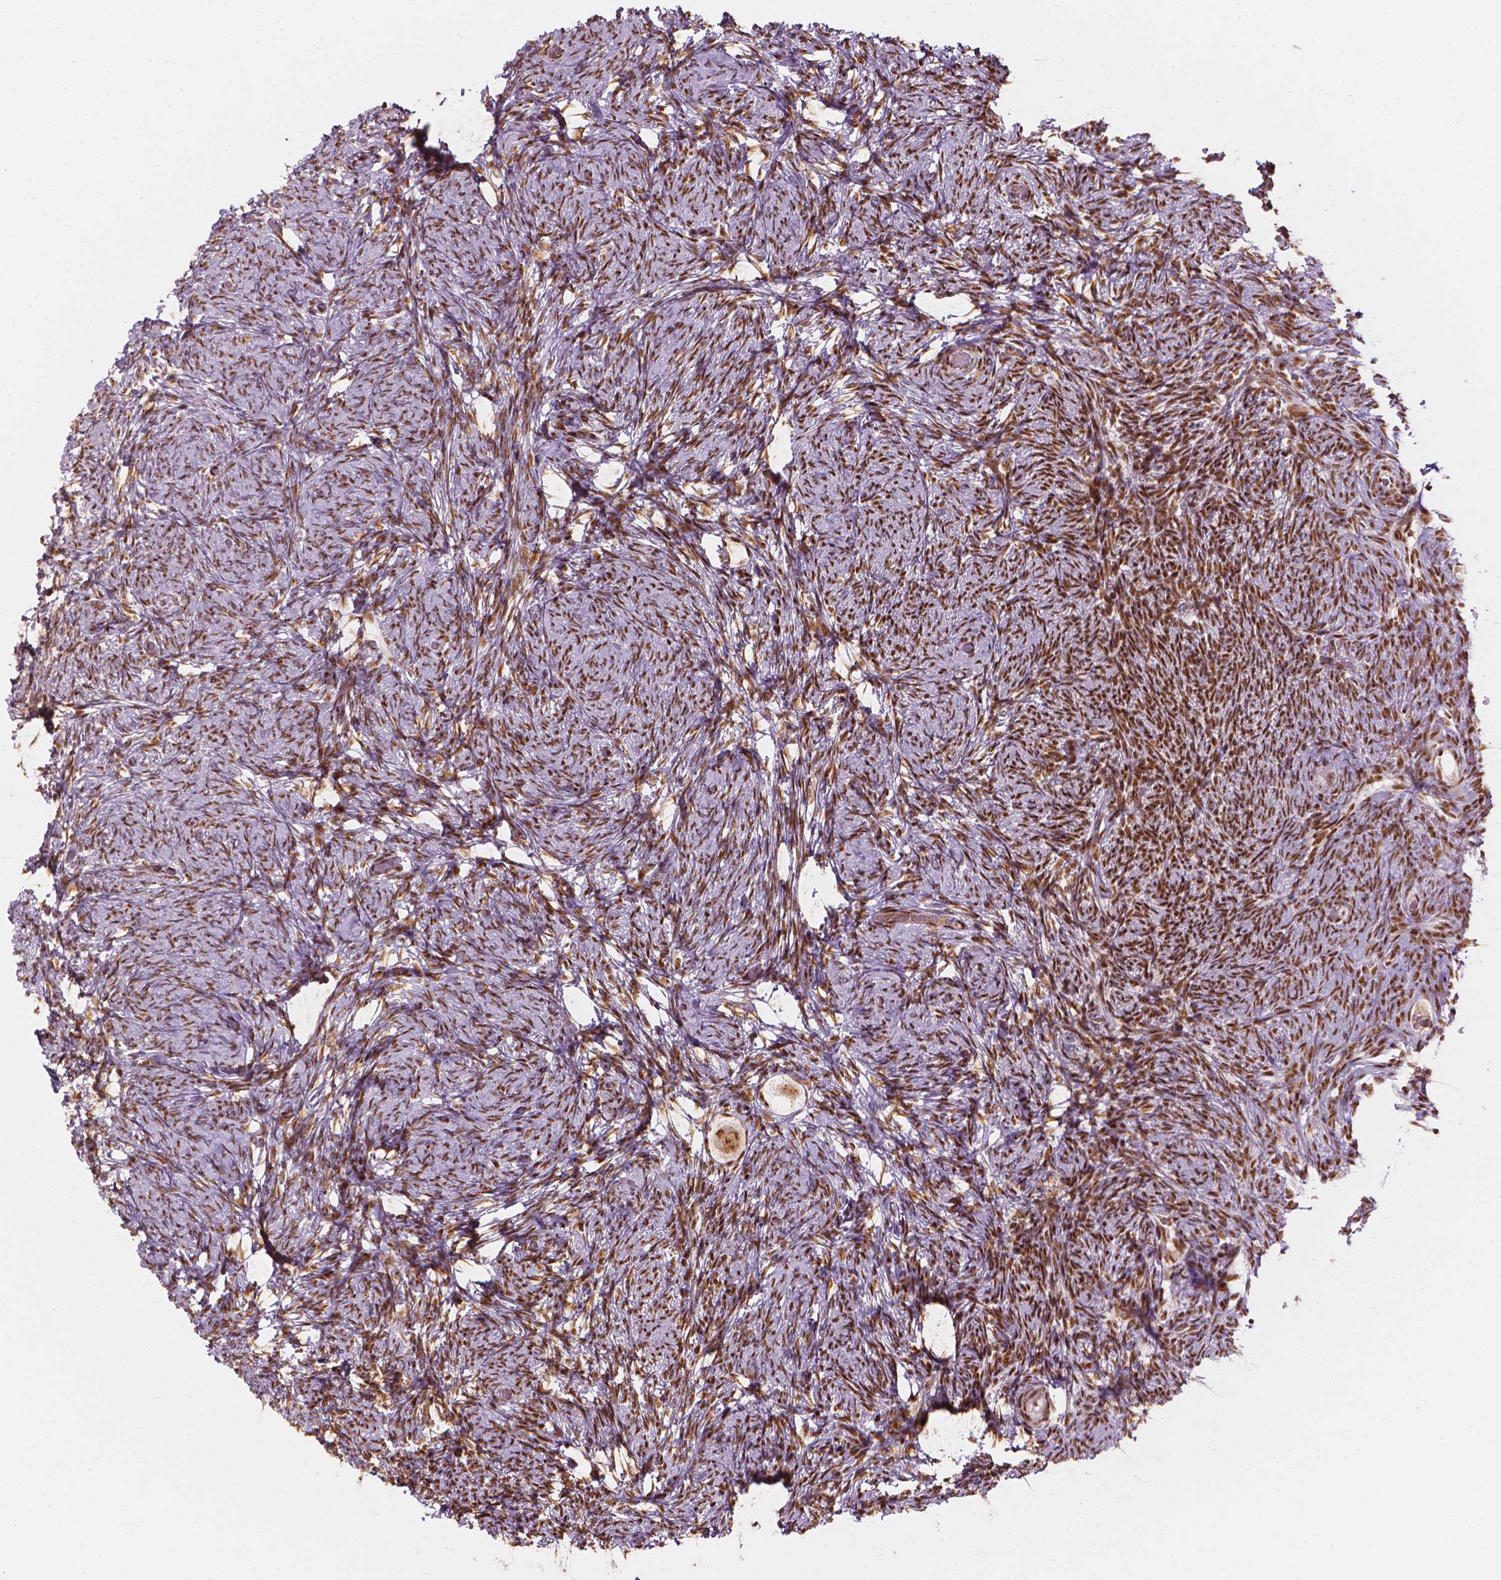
{"staining": {"intensity": "moderate", "quantity": ">75%", "location": "nuclear"}, "tissue": "ovary", "cell_type": "Follicle cells", "image_type": "normal", "snomed": [{"axis": "morphology", "description": "Normal tissue, NOS"}, {"axis": "topography", "description": "Ovary"}], "caption": "Immunohistochemistry (IHC) histopathology image of unremarkable ovary stained for a protein (brown), which displays medium levels of moderate nuclear positivity in about >75% of follicle cells.", "gene": "ELF2", "patient": {"sex": "female", "age": 34}}